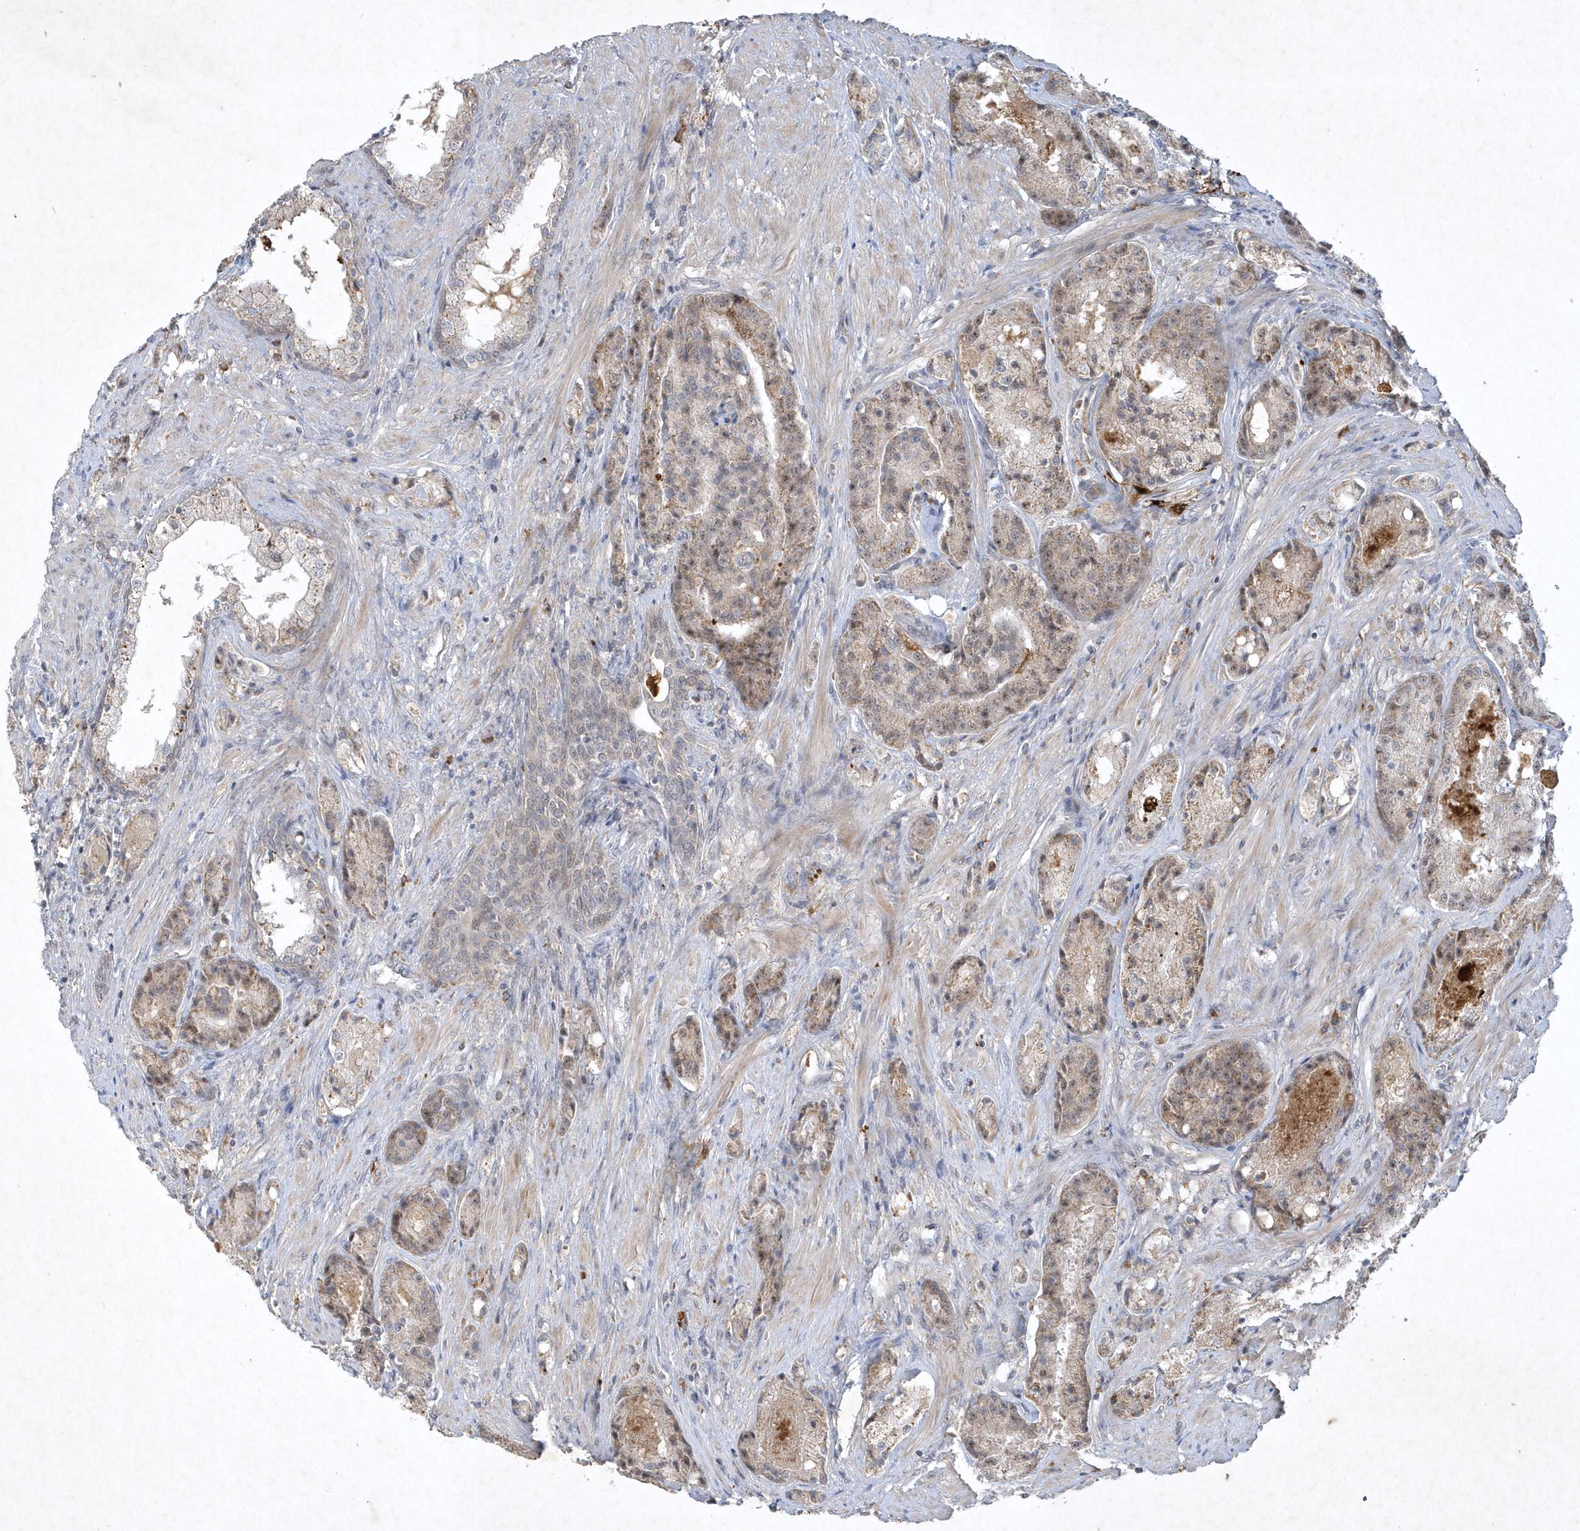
{"staining": {"intensity": "weak", "quantity": ">75%", "location": "cytoplasmic/membranous"}, "tissue": "prostate cancer", "cell_type": "Tumor cells", "image_type": "cancer", "snomed": [{"axis": "morphology", "description": "Adenocarcinoma, High grade"}, {"axis": "topography", "description": "Prostate"}], "caption": "The histopathology image shows a brown stain indicating the presence of a protein in the cytoplasmic/membranous of tumor cells in high-grade adenocarcinoma (prostate). The protein of interest is shown in brown color, while the nuclei are stained blue.", "gene": "THG1L", "patient": {"sex": "male", "age": 60}}